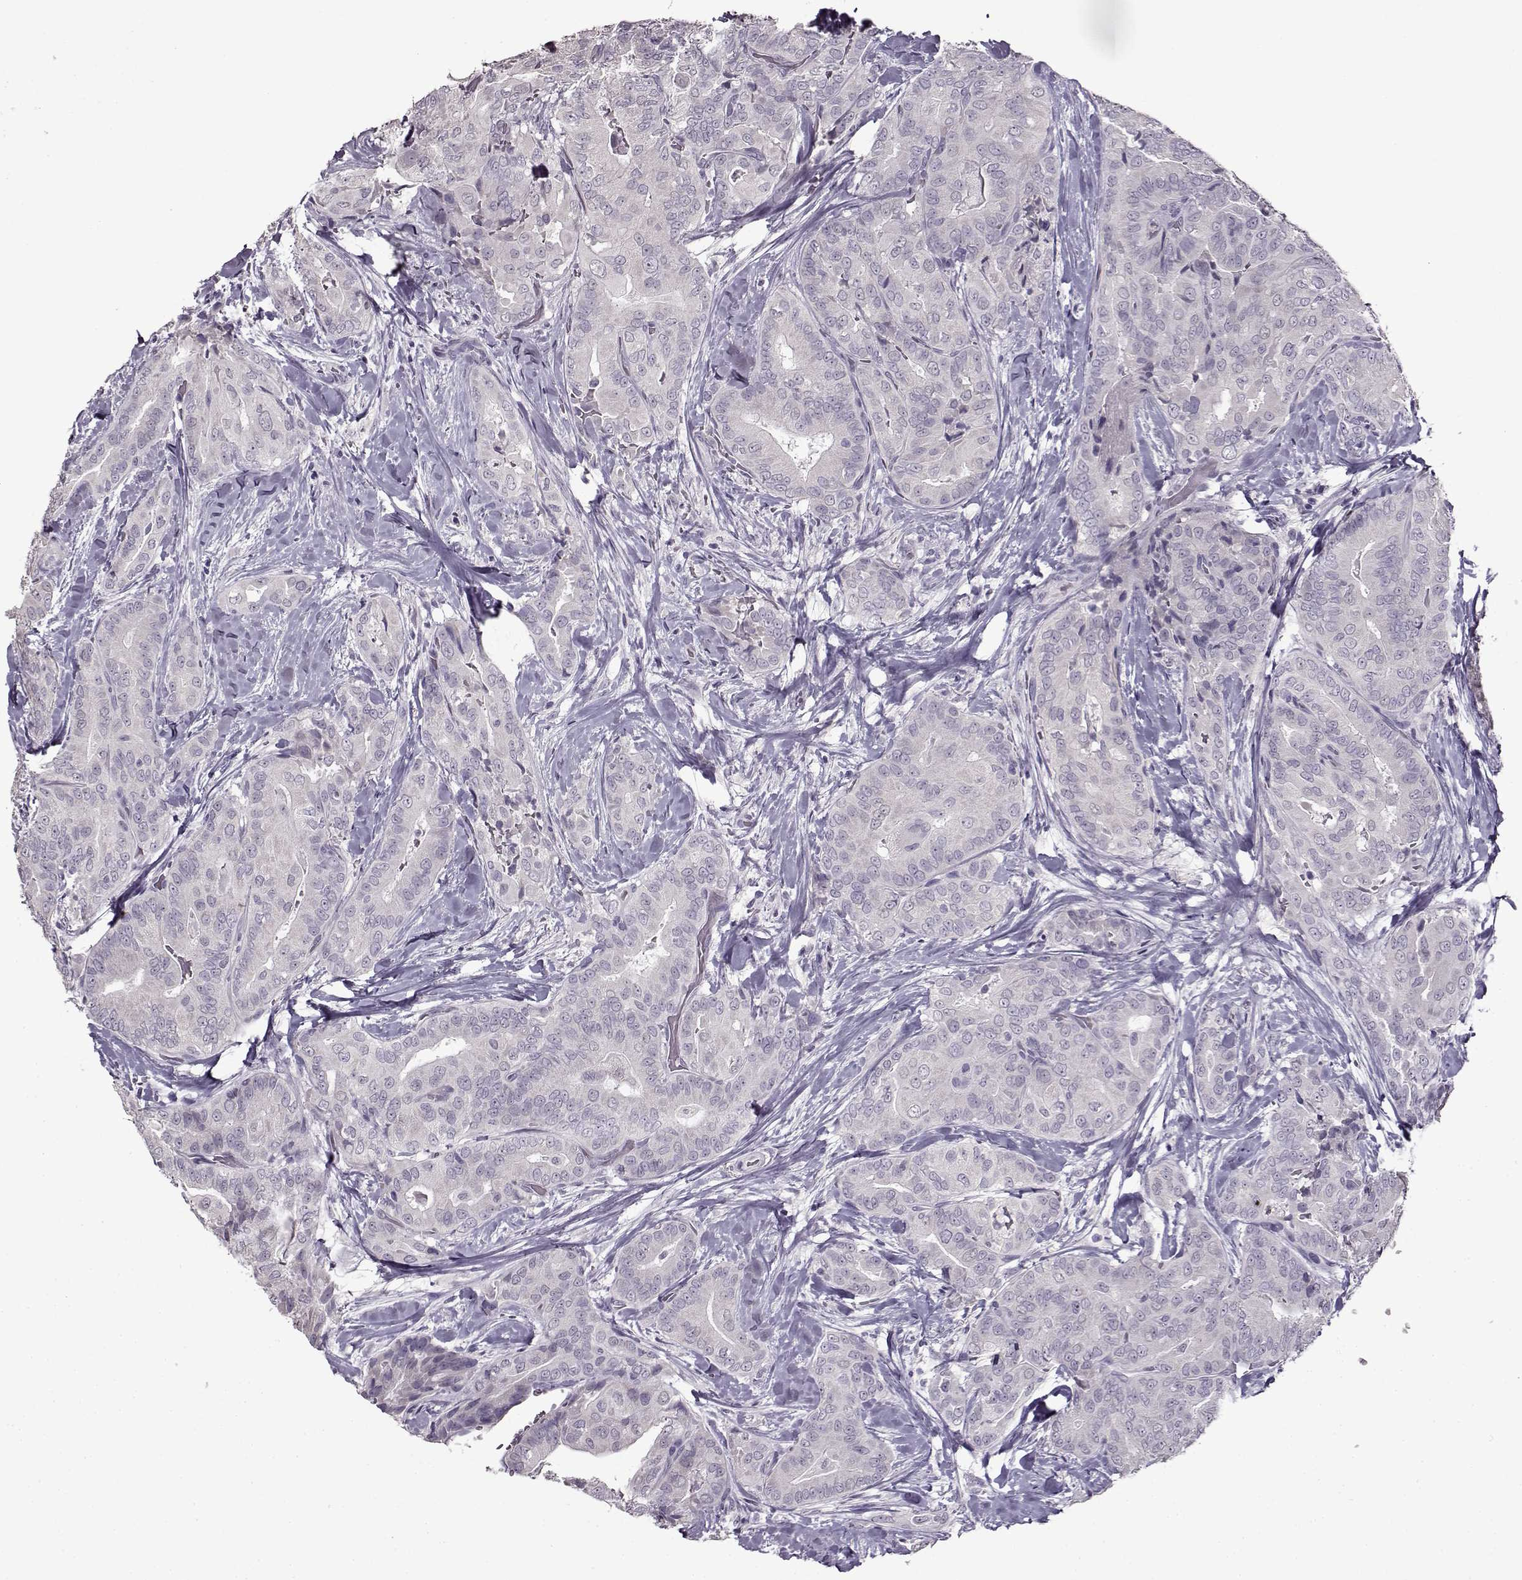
{"staining": {"intensity": "negative", "quantity": "none", "location": "none"}, "tissue": "thyroid cancer", "cell_type": "Tumor cells", "image_type": "cancer", "snomed": [{"axis": "morphology", "description": "Papillary adenocarcinoma, NOS"}, {"axis": "topography", "description": "Thyroid gland"}], "caption": "Immunohistochemical staining of thyroid papillary adenocarcinoma demonstrates no significant expression in tumor cells.", "gene": "FSHB", "patient": {"sex": "male", "age": 61}}